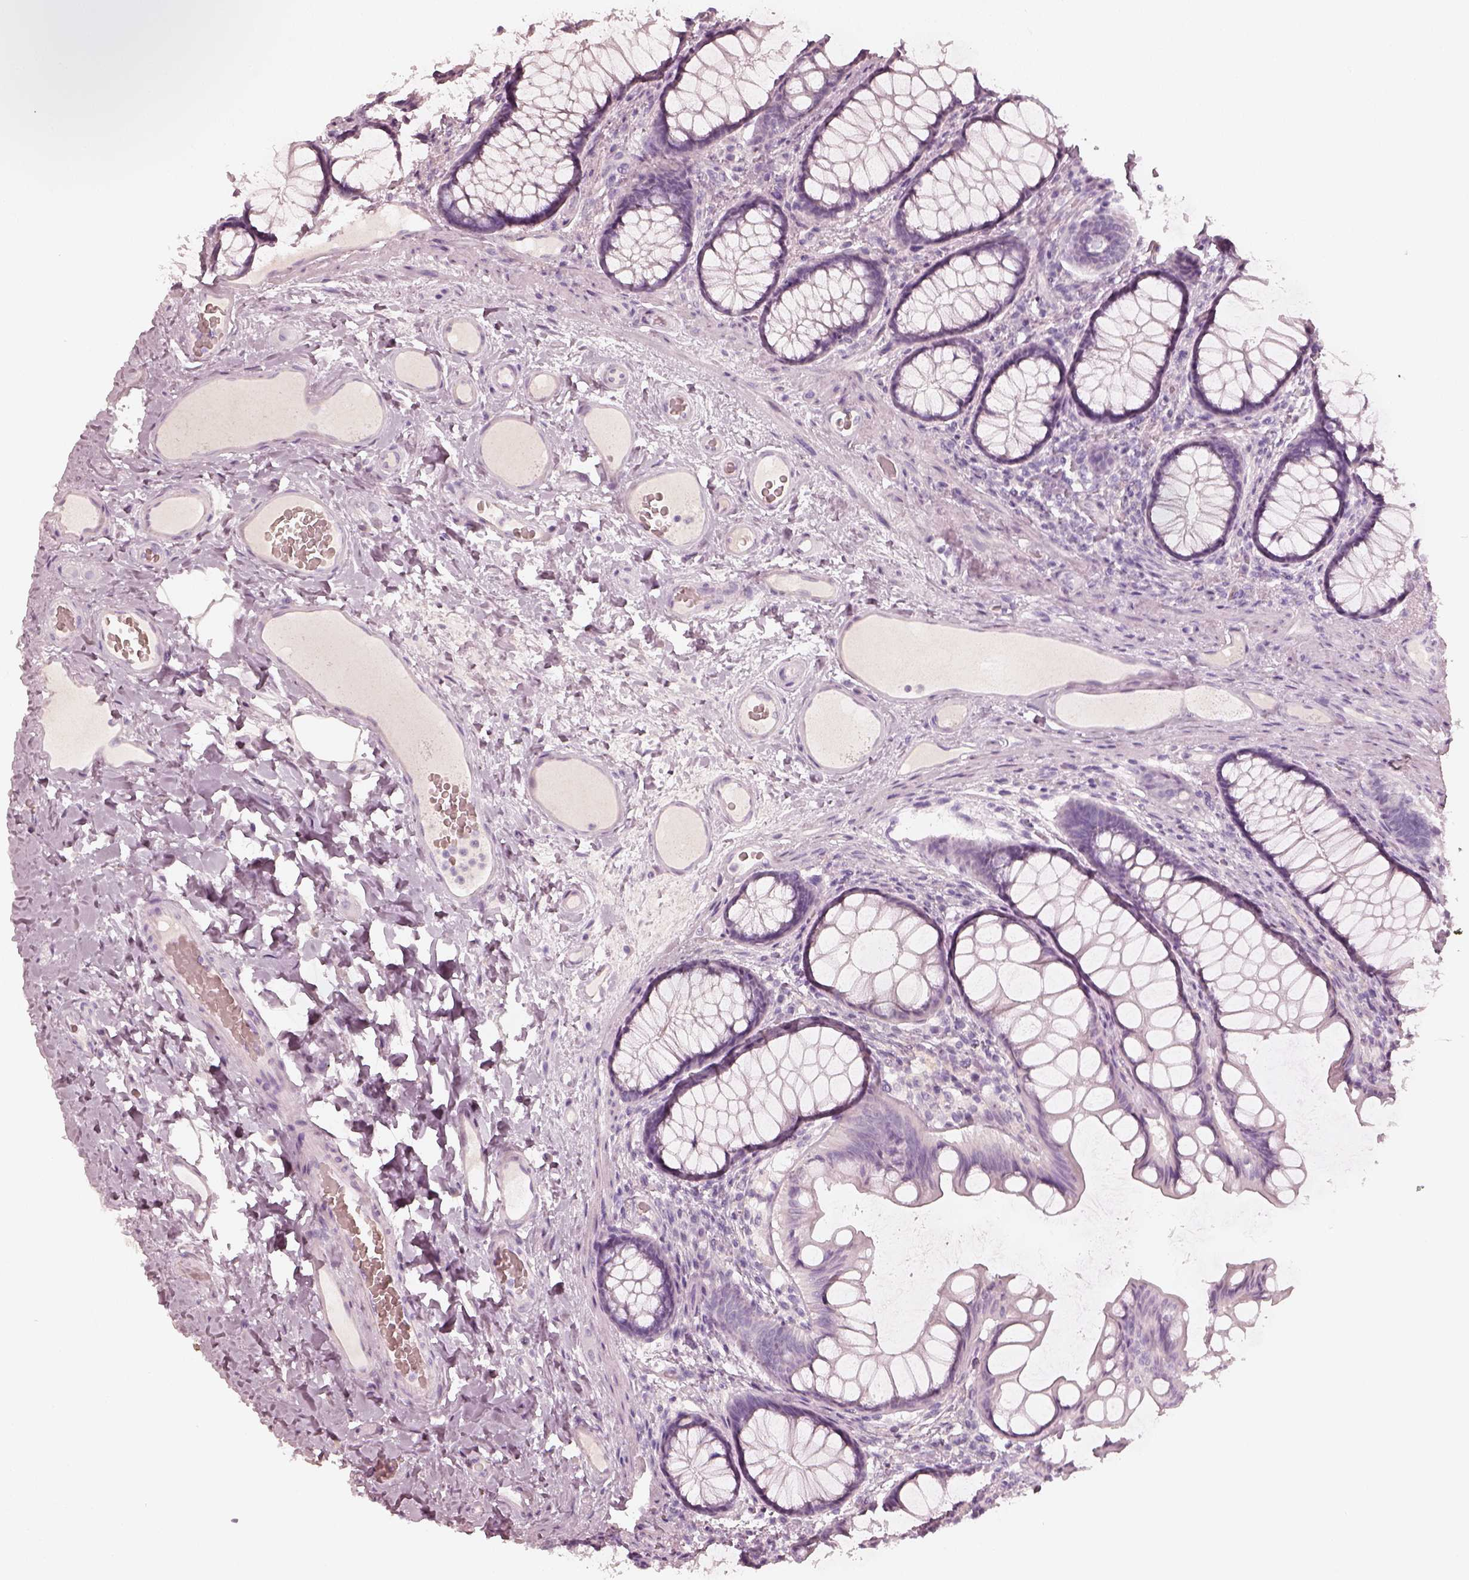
{"staining": {"intensity": "negative", "quantity": "none", "location": "none"}, "tissue": "colon", "cell_type": "Endothelial cells", "image_type": "normal", "snomed": [{"axis": "morphology", "description": "Normal tissue, NOS"}, {"axis": "topography", "description": "Colon"}], "caption": "IHC micrograph of benign human colon stained for a protein (brown), which shows no positivity in endothelial cells.", "gene": "KRT82", "patient": {"sex": "female", "age": 65}}